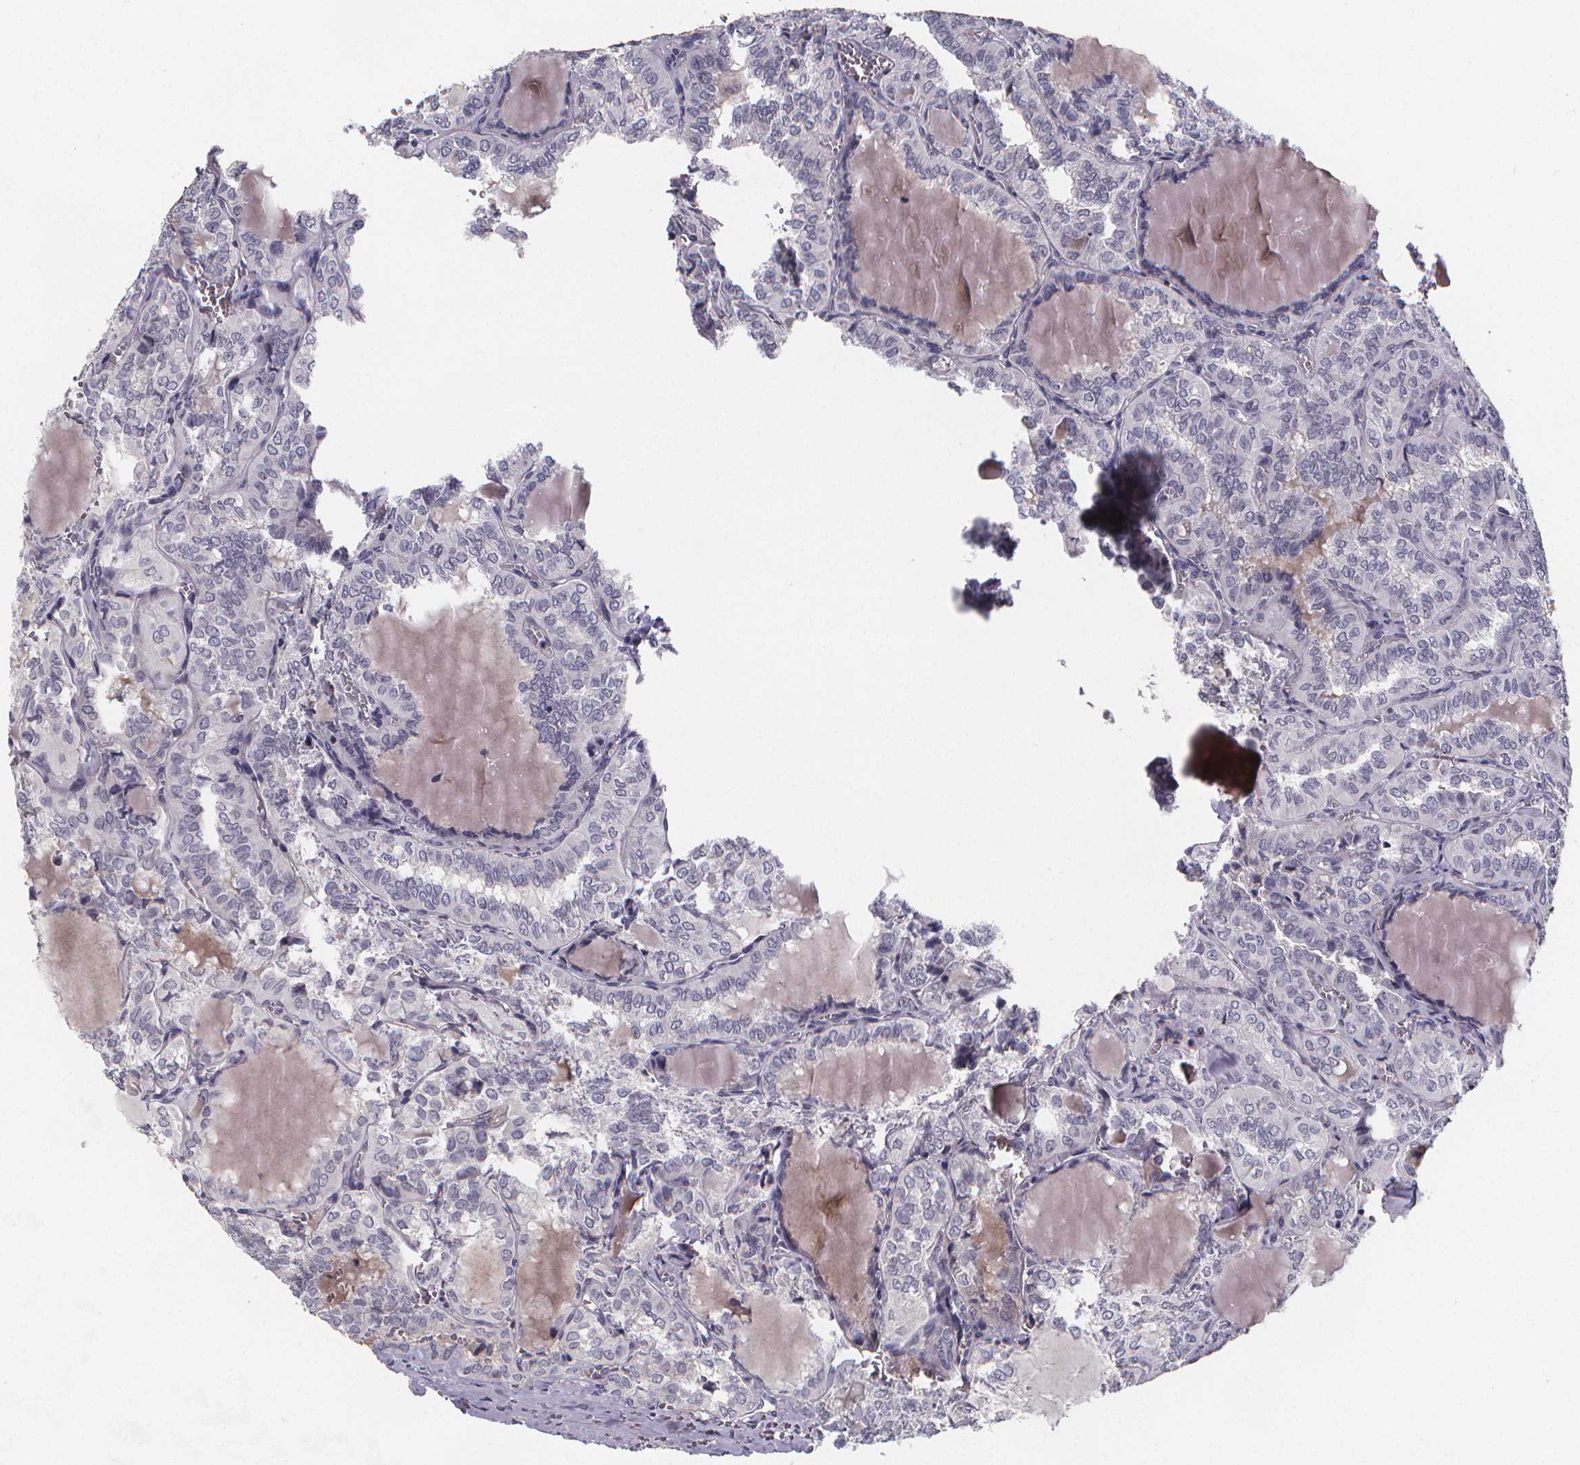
{"staining": {"intensity": "negative", "quantity": "none", "location": "none"}, "tissue": "thyroid cancer", "cell_type": "Tumor cells", "image_type": "cancer", "snomed": [{"axis": "morphology", "description": "Papillary adenocarcinoma, NOS"}, {"axis": "topography", "description": "Thyroid gland"}], "caption": "This micrograph is of papillary adenocarcinoma (thyroid) stained with immunohistochemistry (IHC) to label a protein in brown with the nuclei are counter-stained blue. There is no staining in tumor cells. Brightfield microscopy of immunohistochemistry stained with DAB (3,3'-diaminobenzidine) (brown) and hematoxylin (blue), captured at high magnification.", "gene": "AGT", "patient": {"sex": "female", "age": 41}}